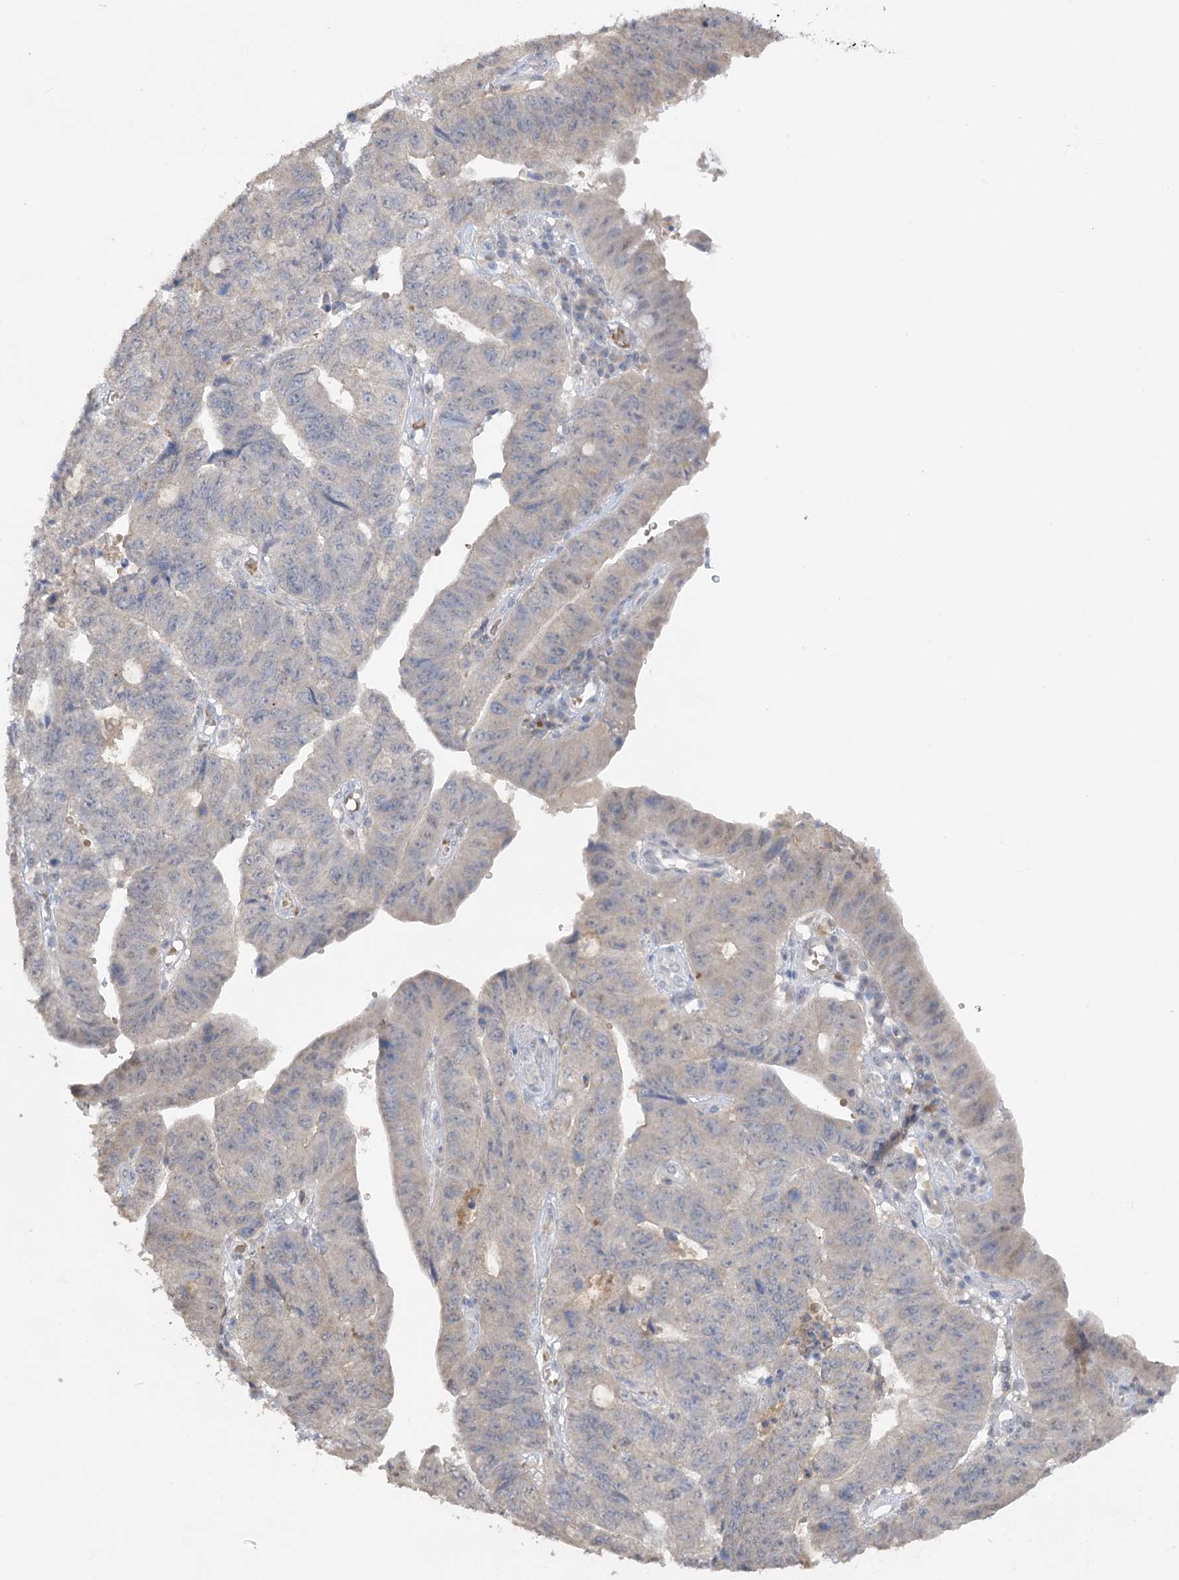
{"staining": {"intensity": "negative", "quantity": "none", "location": "none"}, "tissue": "stomach cancer", "cell_type": "Tumor cells", "image_type": "cancer", "snomed": [{"axis": "morphology", "description": "Adenocarcinoma, NOS"}, {"axis": "topography", "description": "Stomach"}], "caption": "The histopathology image reveals no staining of tumor cells in adenocarcinoma (stomach).", "gene": "TRAF3IP1", "patient": {"sex": "male", "age": 59}}